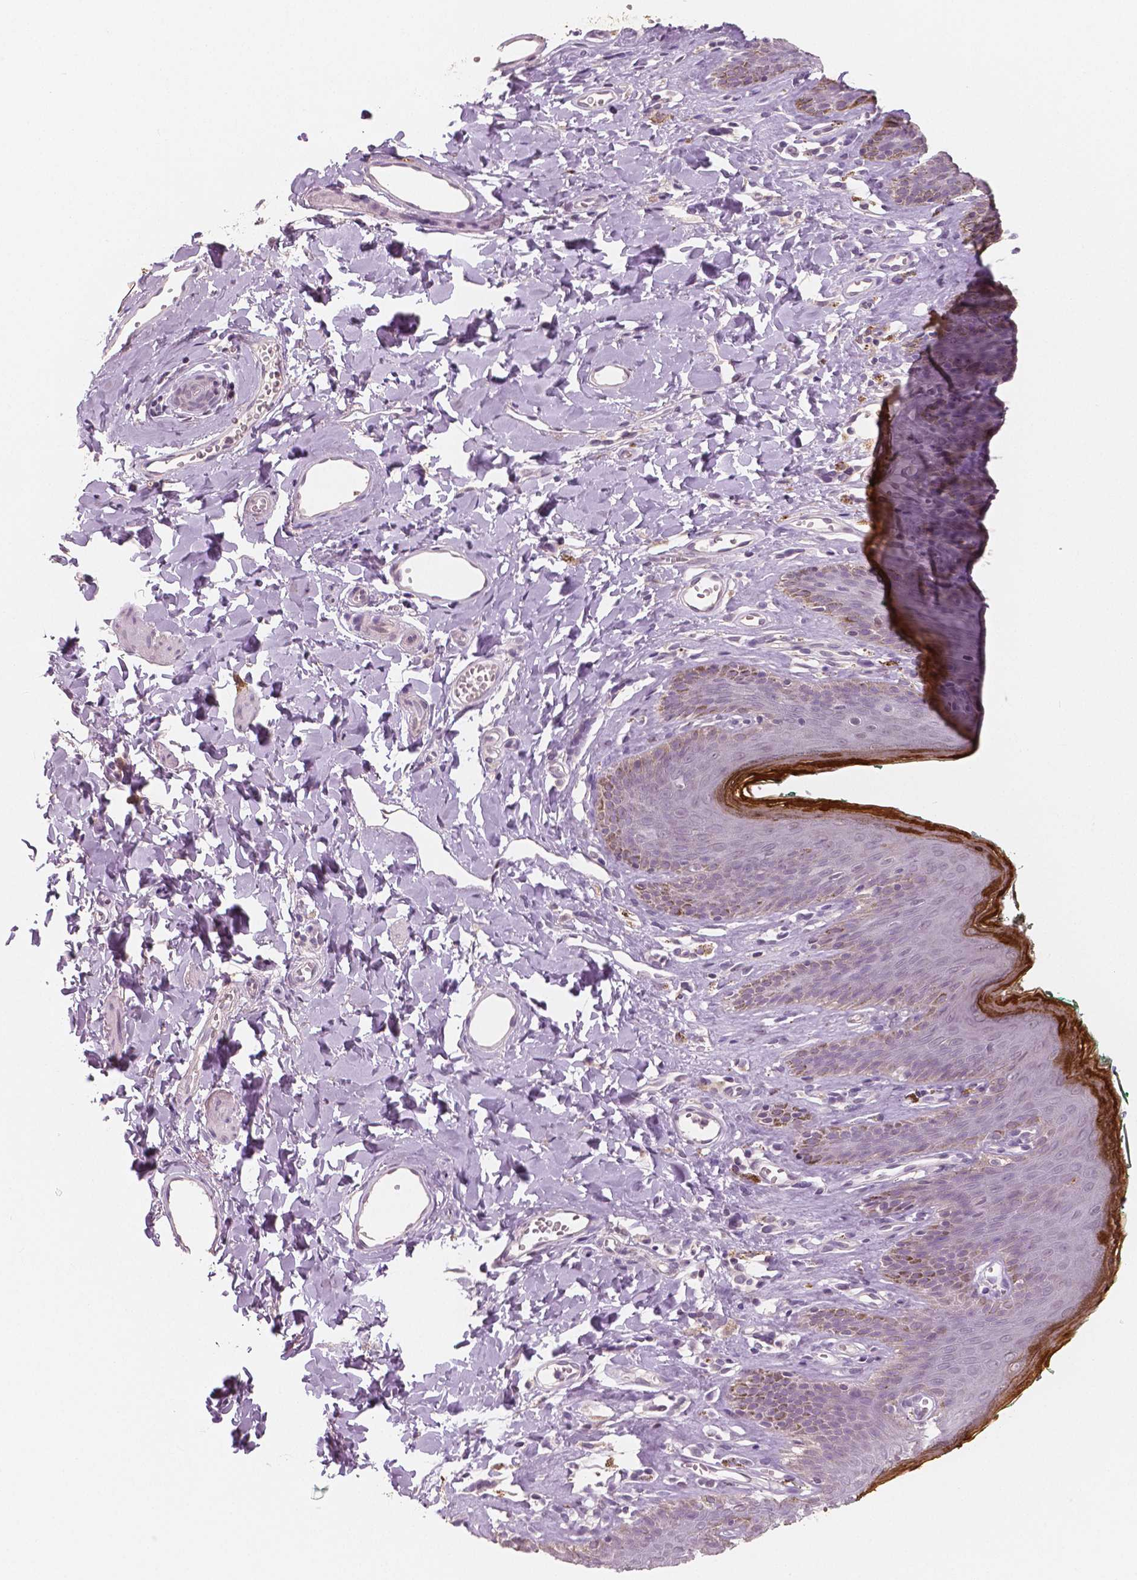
{"staining": {"intensity": "strong", "quantity": "<25%", "location": "cytoplasmic/membranous"}, "tissue": "skin", "cell_type": "Epidermal cells", "image_type": "normal", "snomed": [{"axis": "morphology", "description": "Normal tissue, NOS"}, {"axis": "topography", "description": "Vulva"}, {"axis": "topography", "description": "Peripheral nerve tissue"}], "caption": "Protein analysis of unremarkable skin demonstrates strong cytoplasmic/membranous staining in approximately <25% of epidermal cells. (DAB = brown stain, brightfield microscopy at high magnification).", "gene": "RNASE7", "patient": {"sex": "female", "age": 66}}